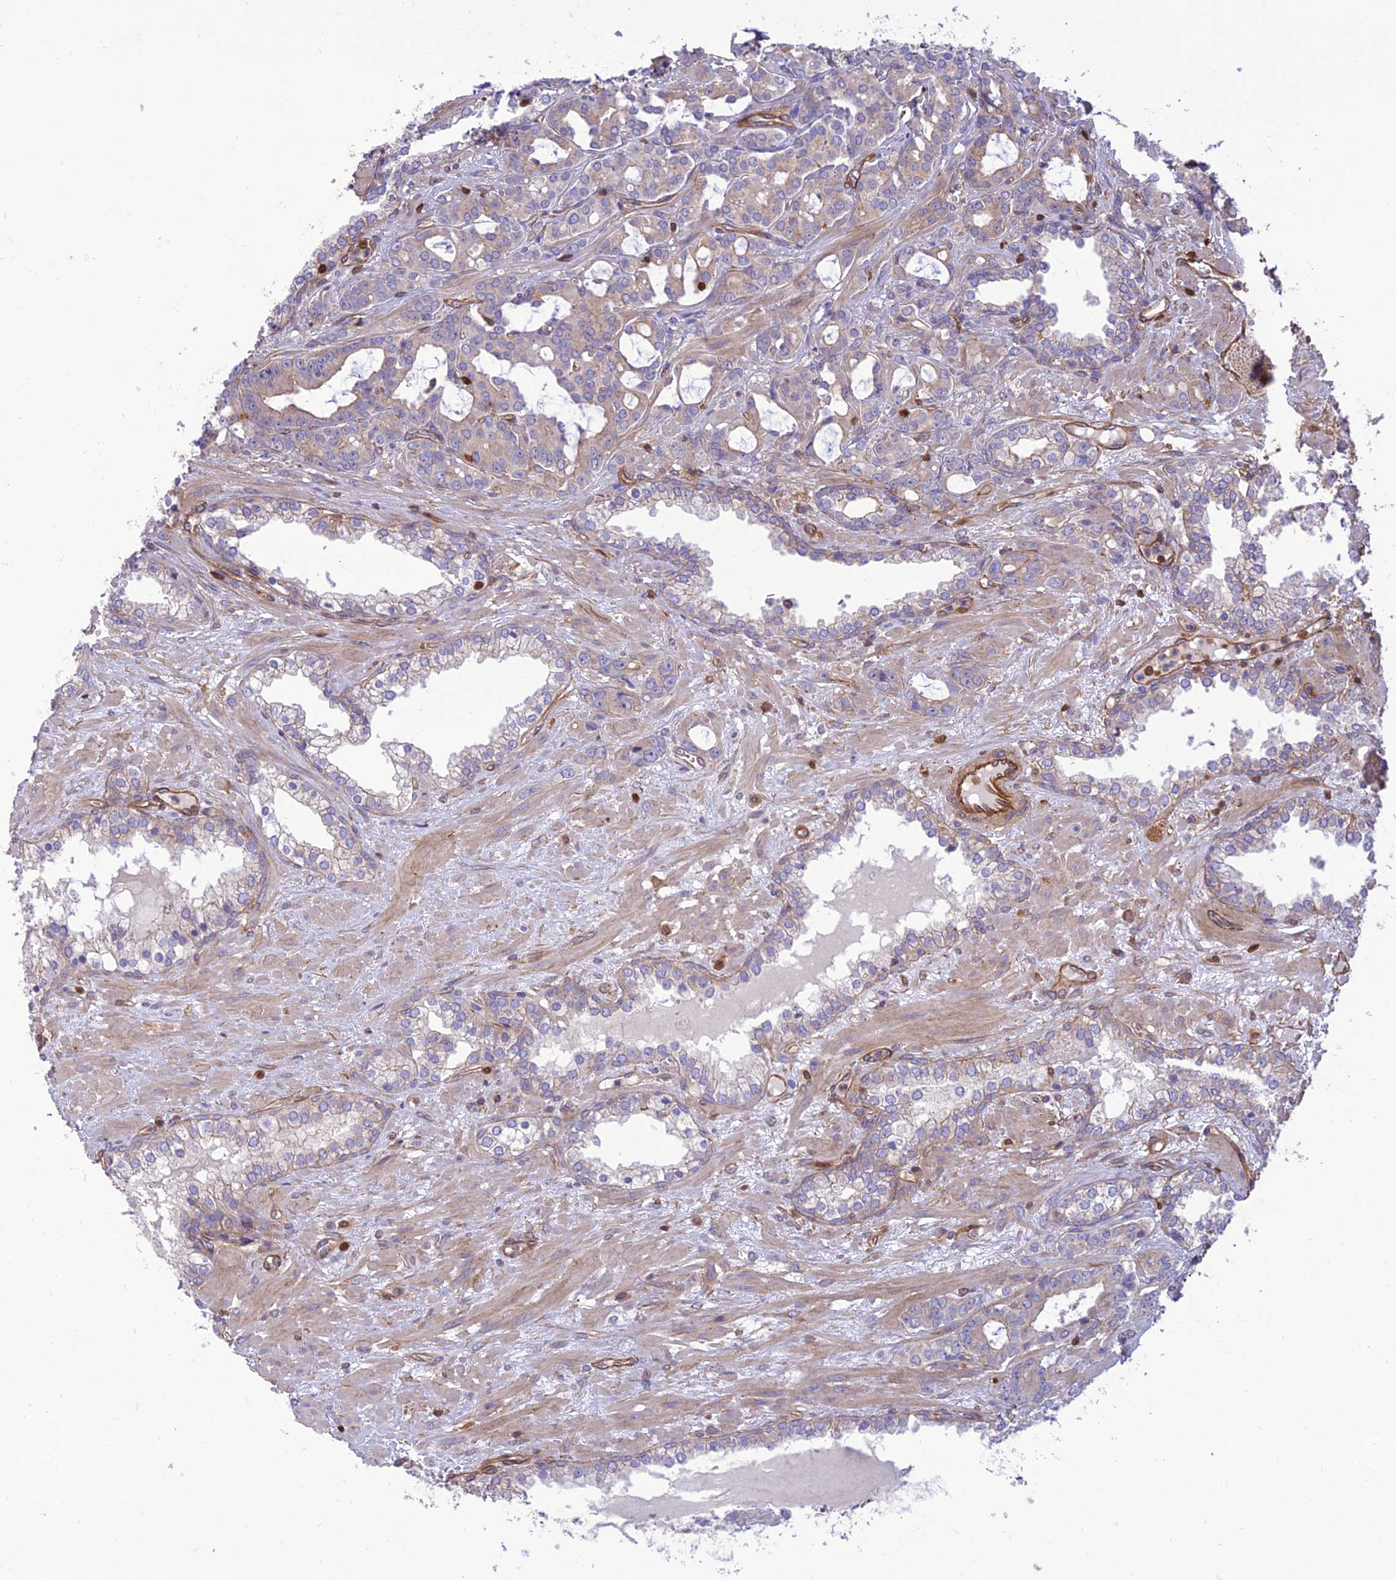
{"staining": {"intensity": "negative", "quantity": "none", "location": "none"}, "tissue": "prostate cancer", "cell_type": "Tumor cells", "image_type": "cancer", "snomed": [{"axis": "morphology", "description": "Adenocarcinoma, High grade"}, {"axis": "topography", "description": "Prostate"}], "caption": "Human adenocarcinoma (high-grade) (prostate) stained for a protein using immunohistochemistry (IHC) shows no expression in tumor cells.", "gene": "HPSE2", "patient": {"sex": "male", "age": 72}}